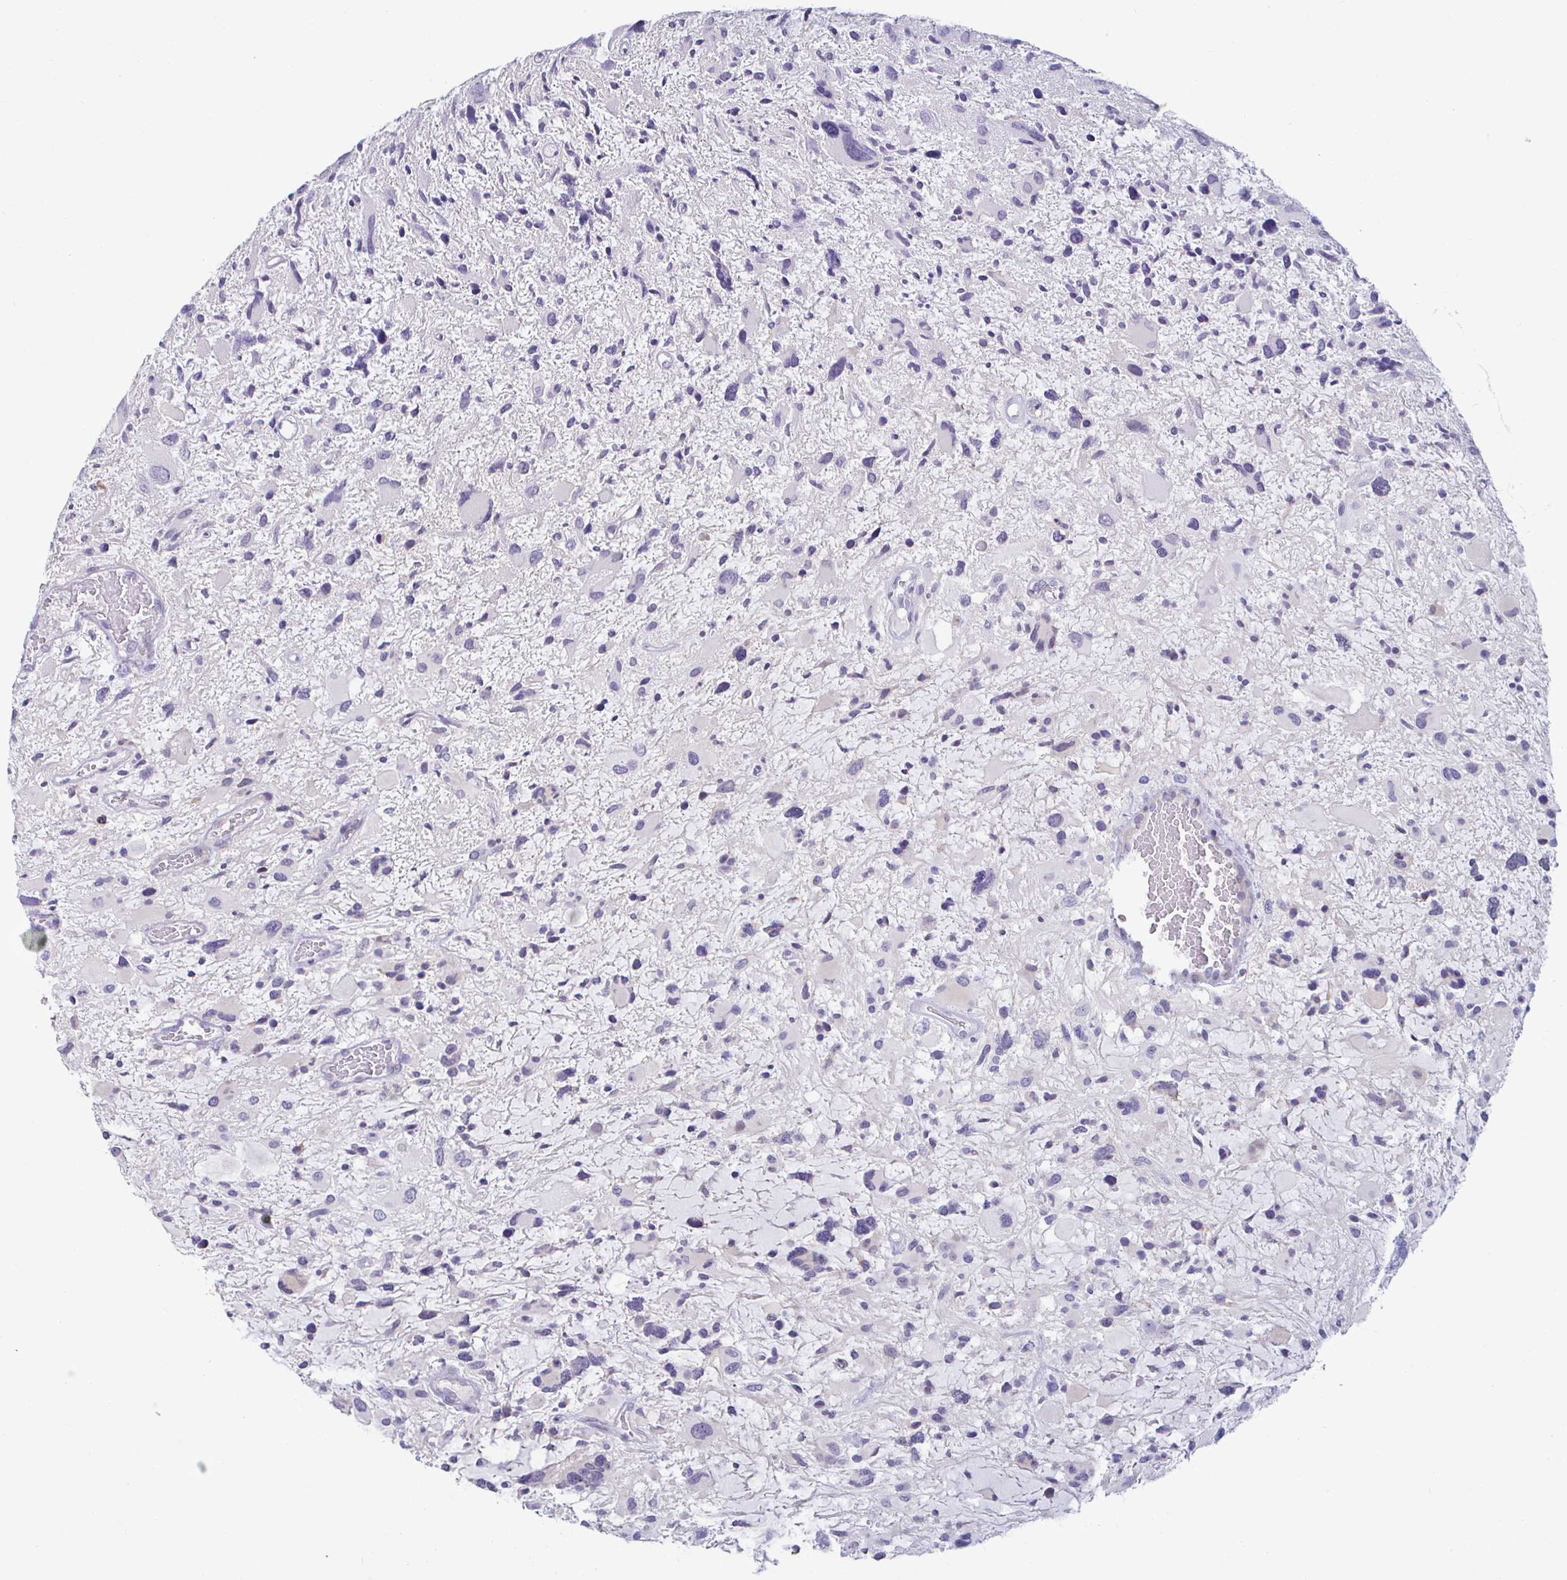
{"staining": {"intensity": "negative", "quantity": "none", "location": "none"}, "tissue": "glioma", "cell_type": "Tumor cells", "image_type": "cancer", "snomed": [{"axis": "morphology", "description": "Glioma, malignant, High grade"}, {"axis": "topography", "description": "Brain"}], "caption": "The IHC image has no significant positivity in tumor cells of malignant glioma (high-grade) tissue.", "gene": "GSTM1", "patient": {"sex": "female", "age": 11}}